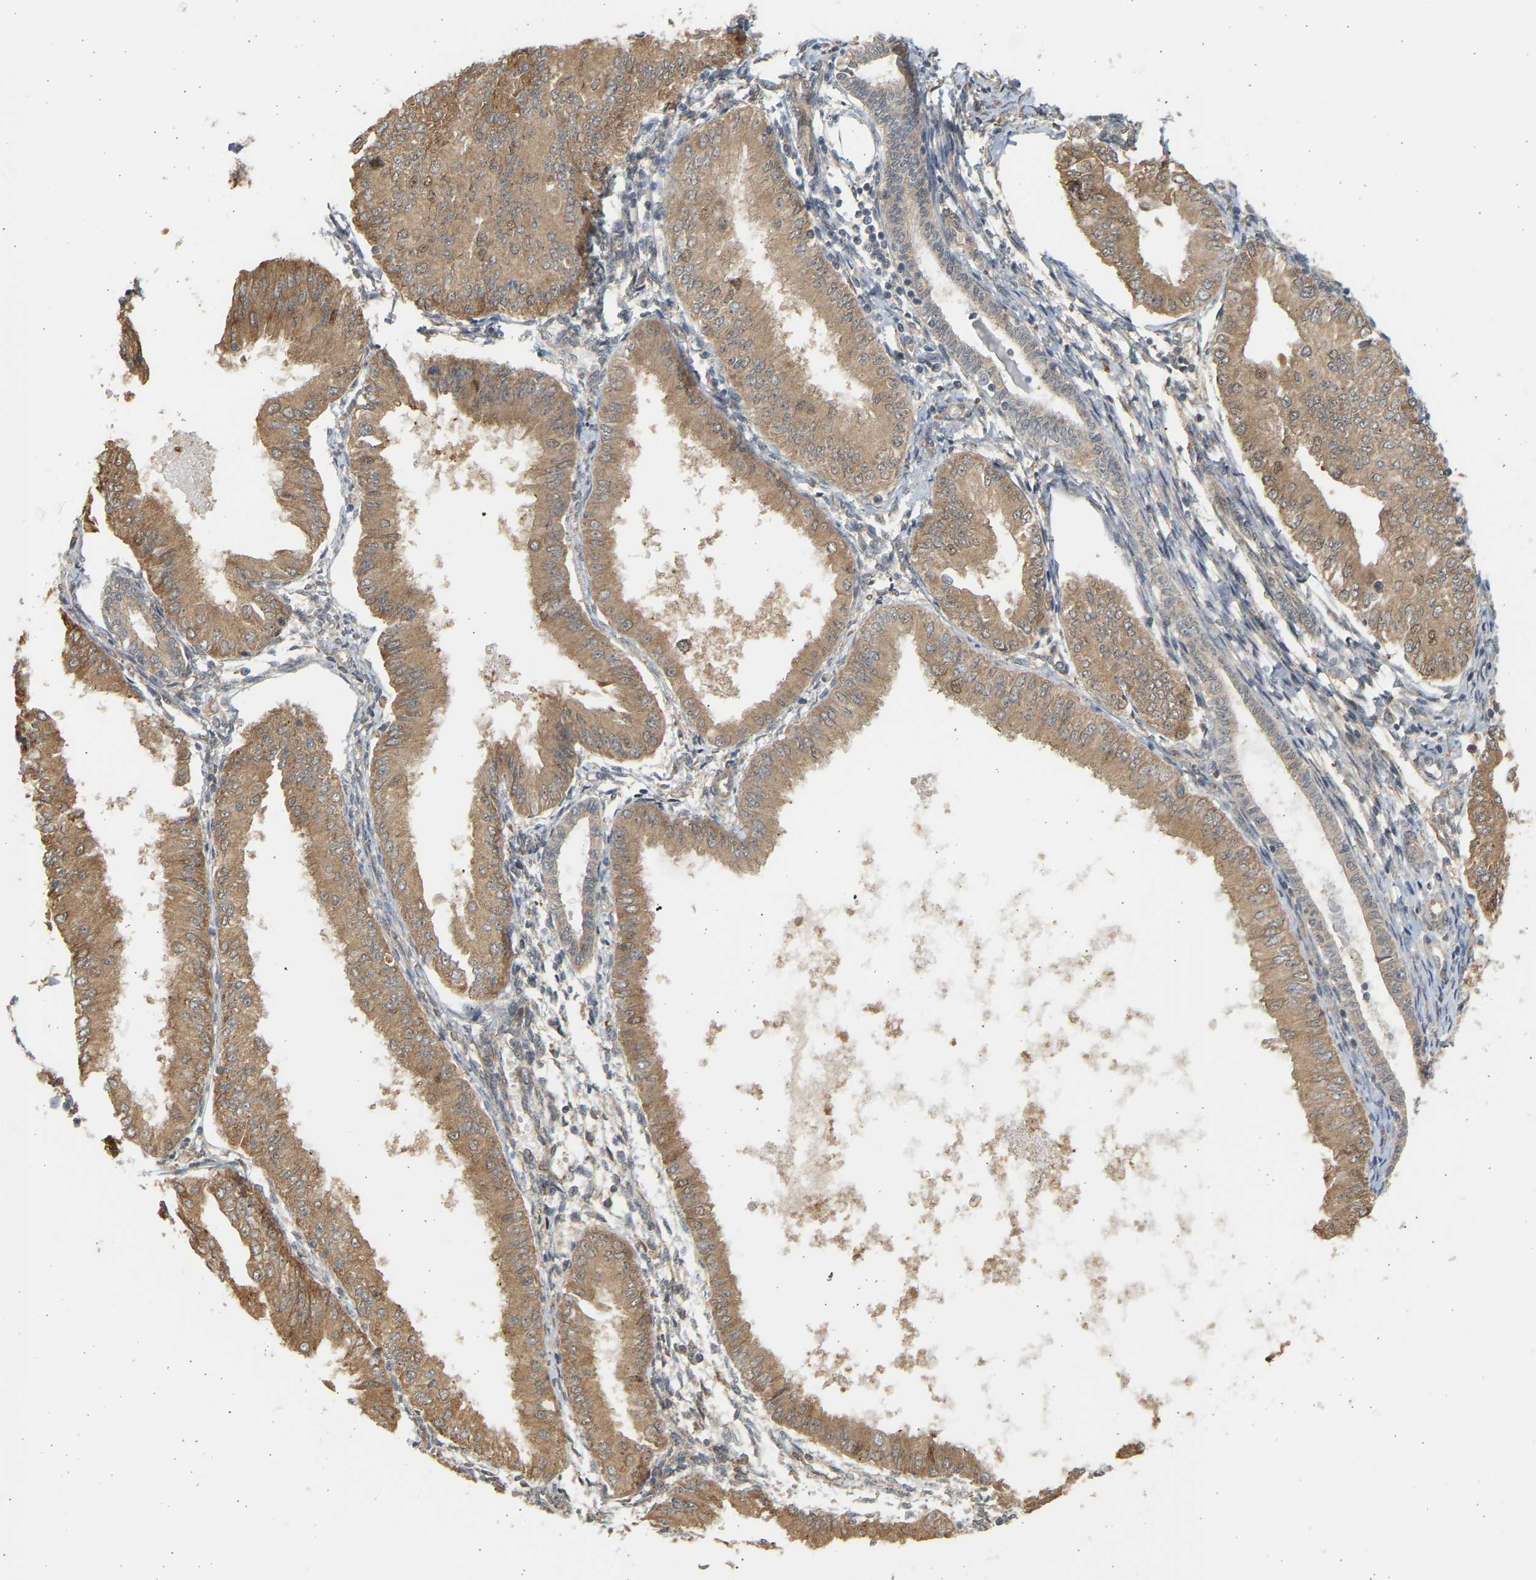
{"staining": {"intensity": "moderate", "quantity": ">75%", "location": "cytoplasmic/membranous,nuclear"}, "tissue": "endometrial cancer", "cell_type": "Tumor cells", "image_type": "cancer", "snomed": [{"axis": "morphology", "description": "Adenocarcinoma, NOS"}, {"axis": "topography", "description": "Endometrium"}], "caption": "Immunohistochemical staining of endometrial adenocarcinoma demonstrates moderate cytoplasmic/membranous and nuclear protein positivity in about >75% of tumor cells. (Brightfield microscopy of DAB IHC at high magnification).", "gene": "B4GALT6", "patient": {"sex": "female", "age": 53}}